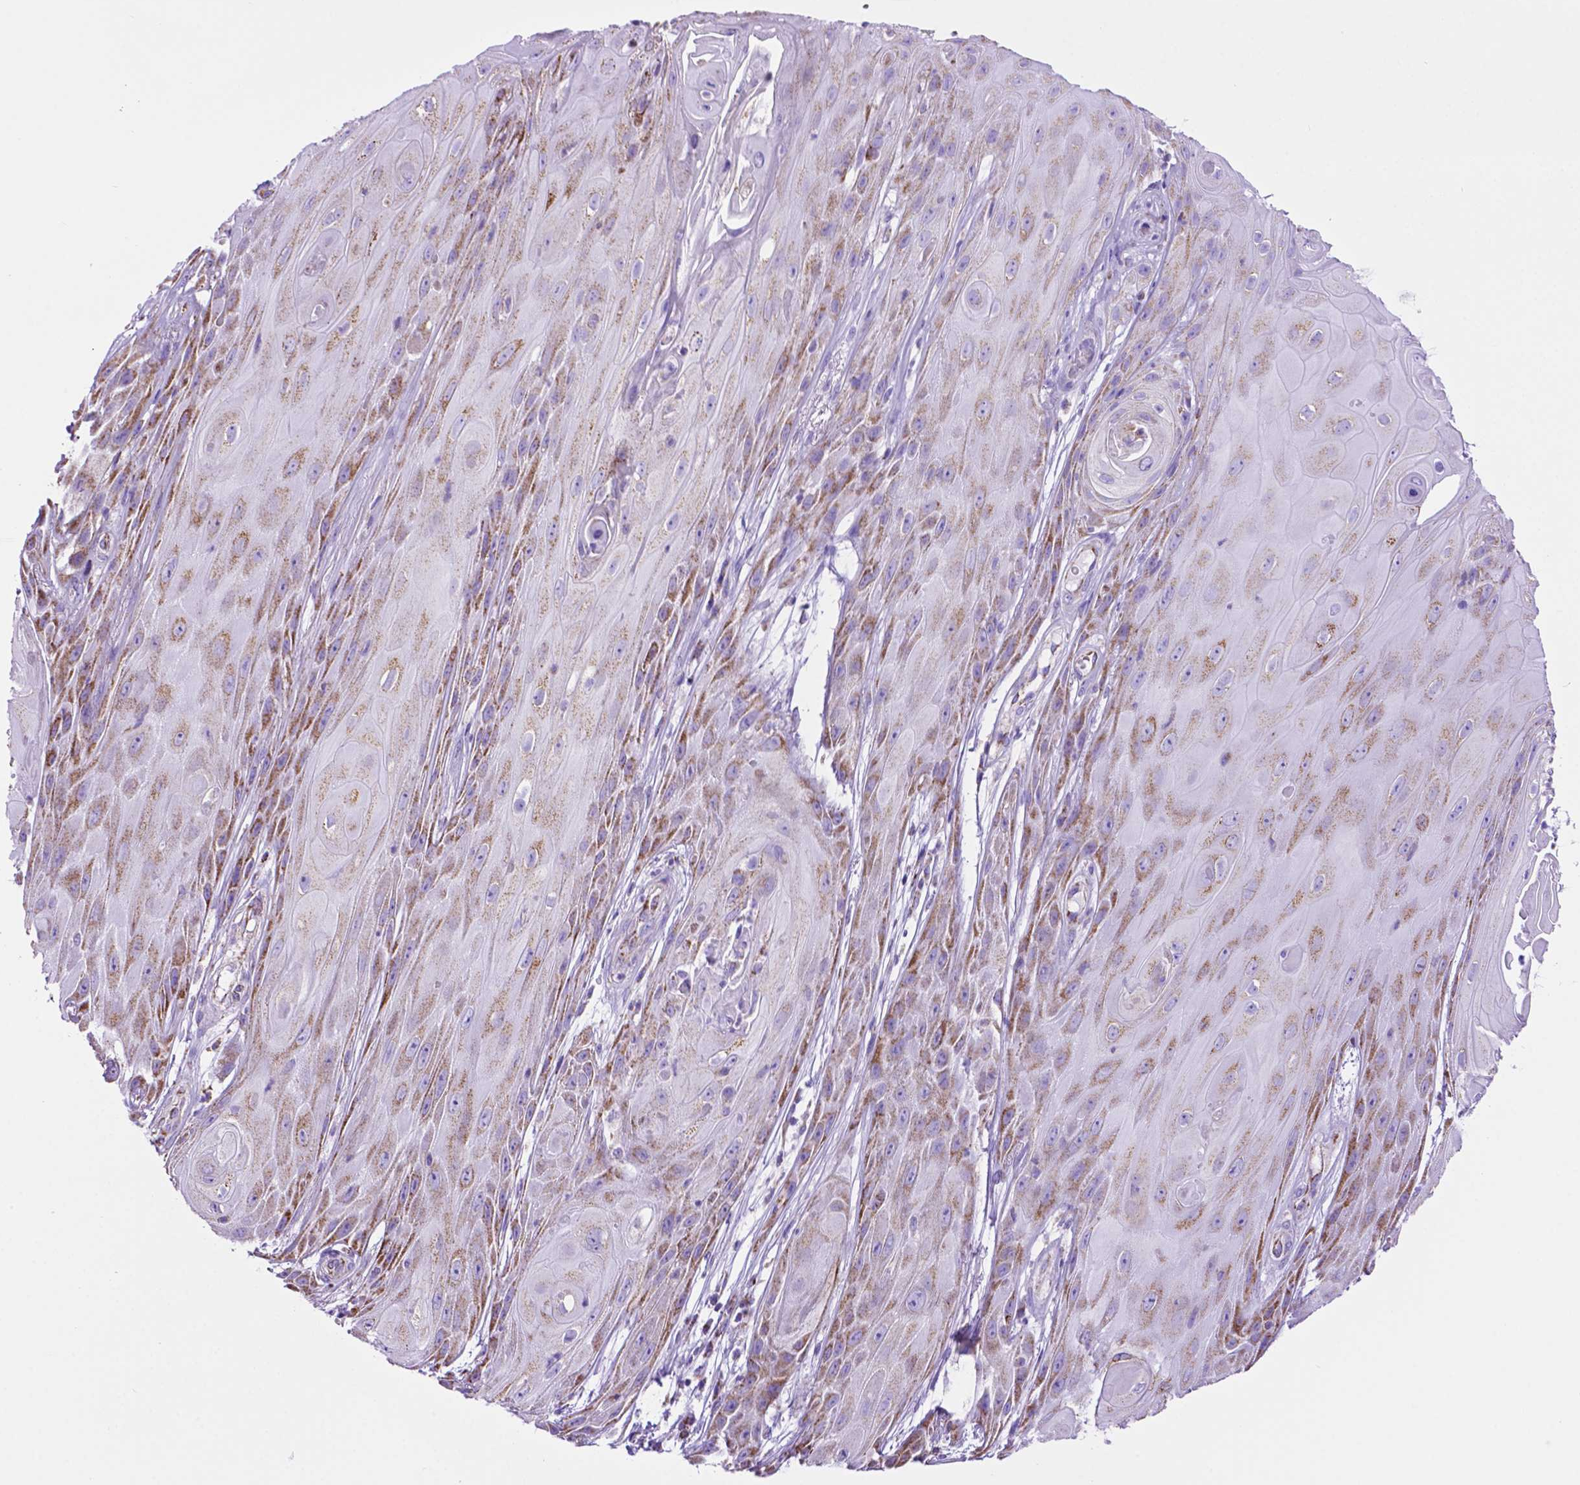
{"staining": {"intensity": "moderate", "quantity": ">75%", "location": "cytoplasmic/membranous"}, "tissue": "skin cancer", "cell_type": "Tumor cells", "image_type": "cancer", "snomed": [{"axis": "morphology", "description": "Squamous cell carcinoma, NOS"}, {"axis": "topography", "description": "Skin"}], "caption": "Immunohistochemical staining of skin cancer displays moderate cytoplasmic/membranous protein expression in approximately >75% of tumor cells. (brown staining indicates protein expression, while blue staining denotes nuclei).", "gene": "GDPD5", "patient": {"sex": "male", "age": 62}}